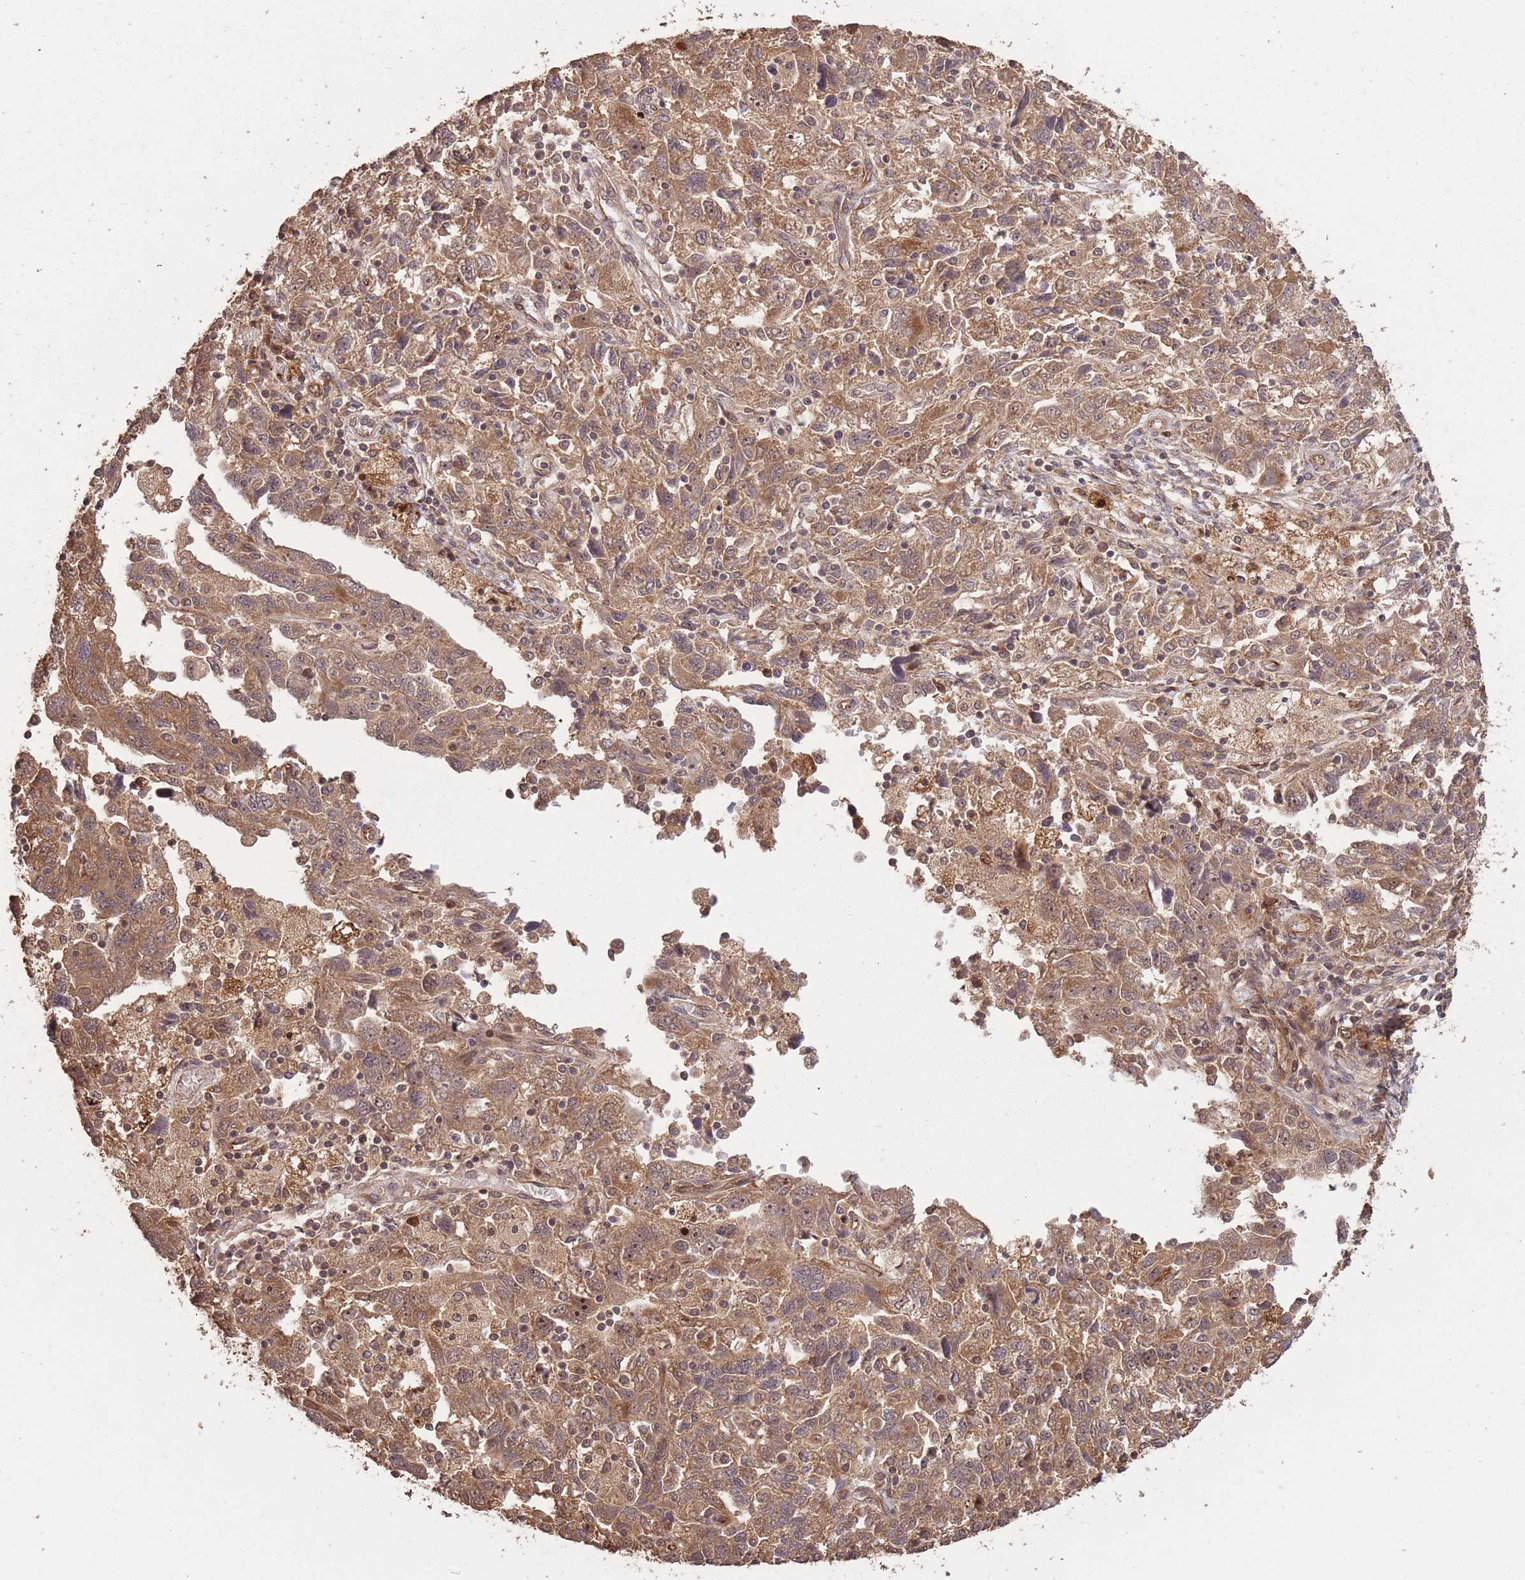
{"staining": {"intensity": "moderate", "quantity": ">75%", "location": "cytoplasmic/membranous"}, "tissue": "ovarian cancer", "cell_type": "Tumor cells", "image_type": "cancer", "snomed": [{"axis": "morphology", "description": "Carcinoma, NOS"}, {"axis": "morphology", "description": "Cystadenocarcinoma, serous, NOS"}, {"axis": "topography", "description": "Ovary"}], "caption": "Ovarian cancer stained with a brown dye displays moderate cytoplasmic/membranous positive staining in about >75% of tumor cells.", "gene": "ERBB3", "patient": {"sex": "female", "age": 69}}